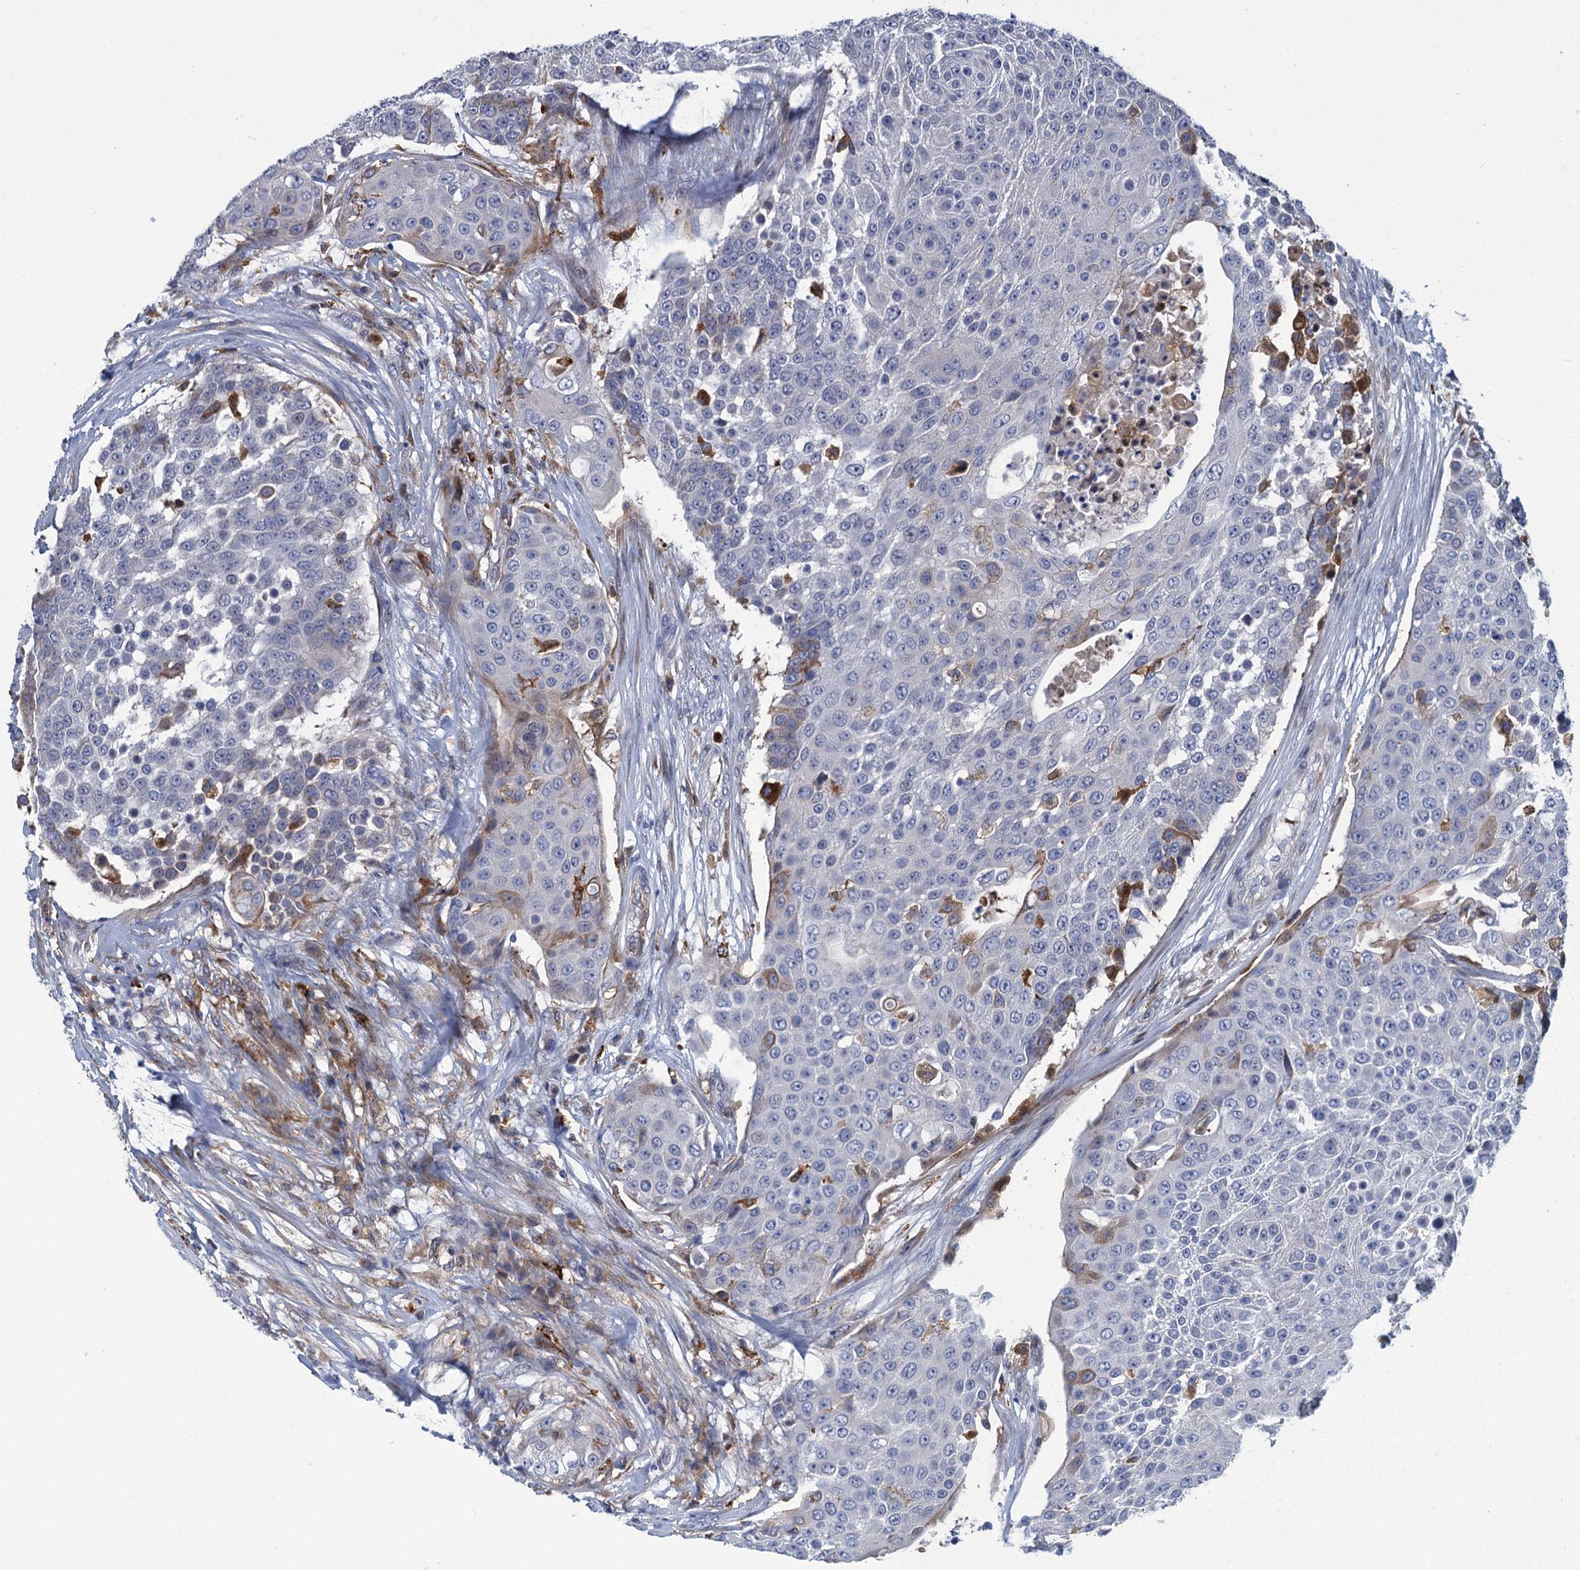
{"staining": {"intensity": "negative", "quantity": "none", "location": "none"}, "tissue": "urothelial cancer", "cell_type": "Tumor cells", "image_type": "cancer", "snomed": [{"axis": "morphology", "description": "Urothelial carcinoma, High grade"}, {"axis": "topography", "description": "Urinary bladder"}], "caption": "Histopathology image shows no protein staining in tumor cells of urothelial cancer tissue. (Stains: DAB immunohistochemistry with hematoxylin counter stain, Microscopy: brightfield microscopy at high magnification).", "gene": "DNHD1", "patient": {"sex": "female", "age": 63}}